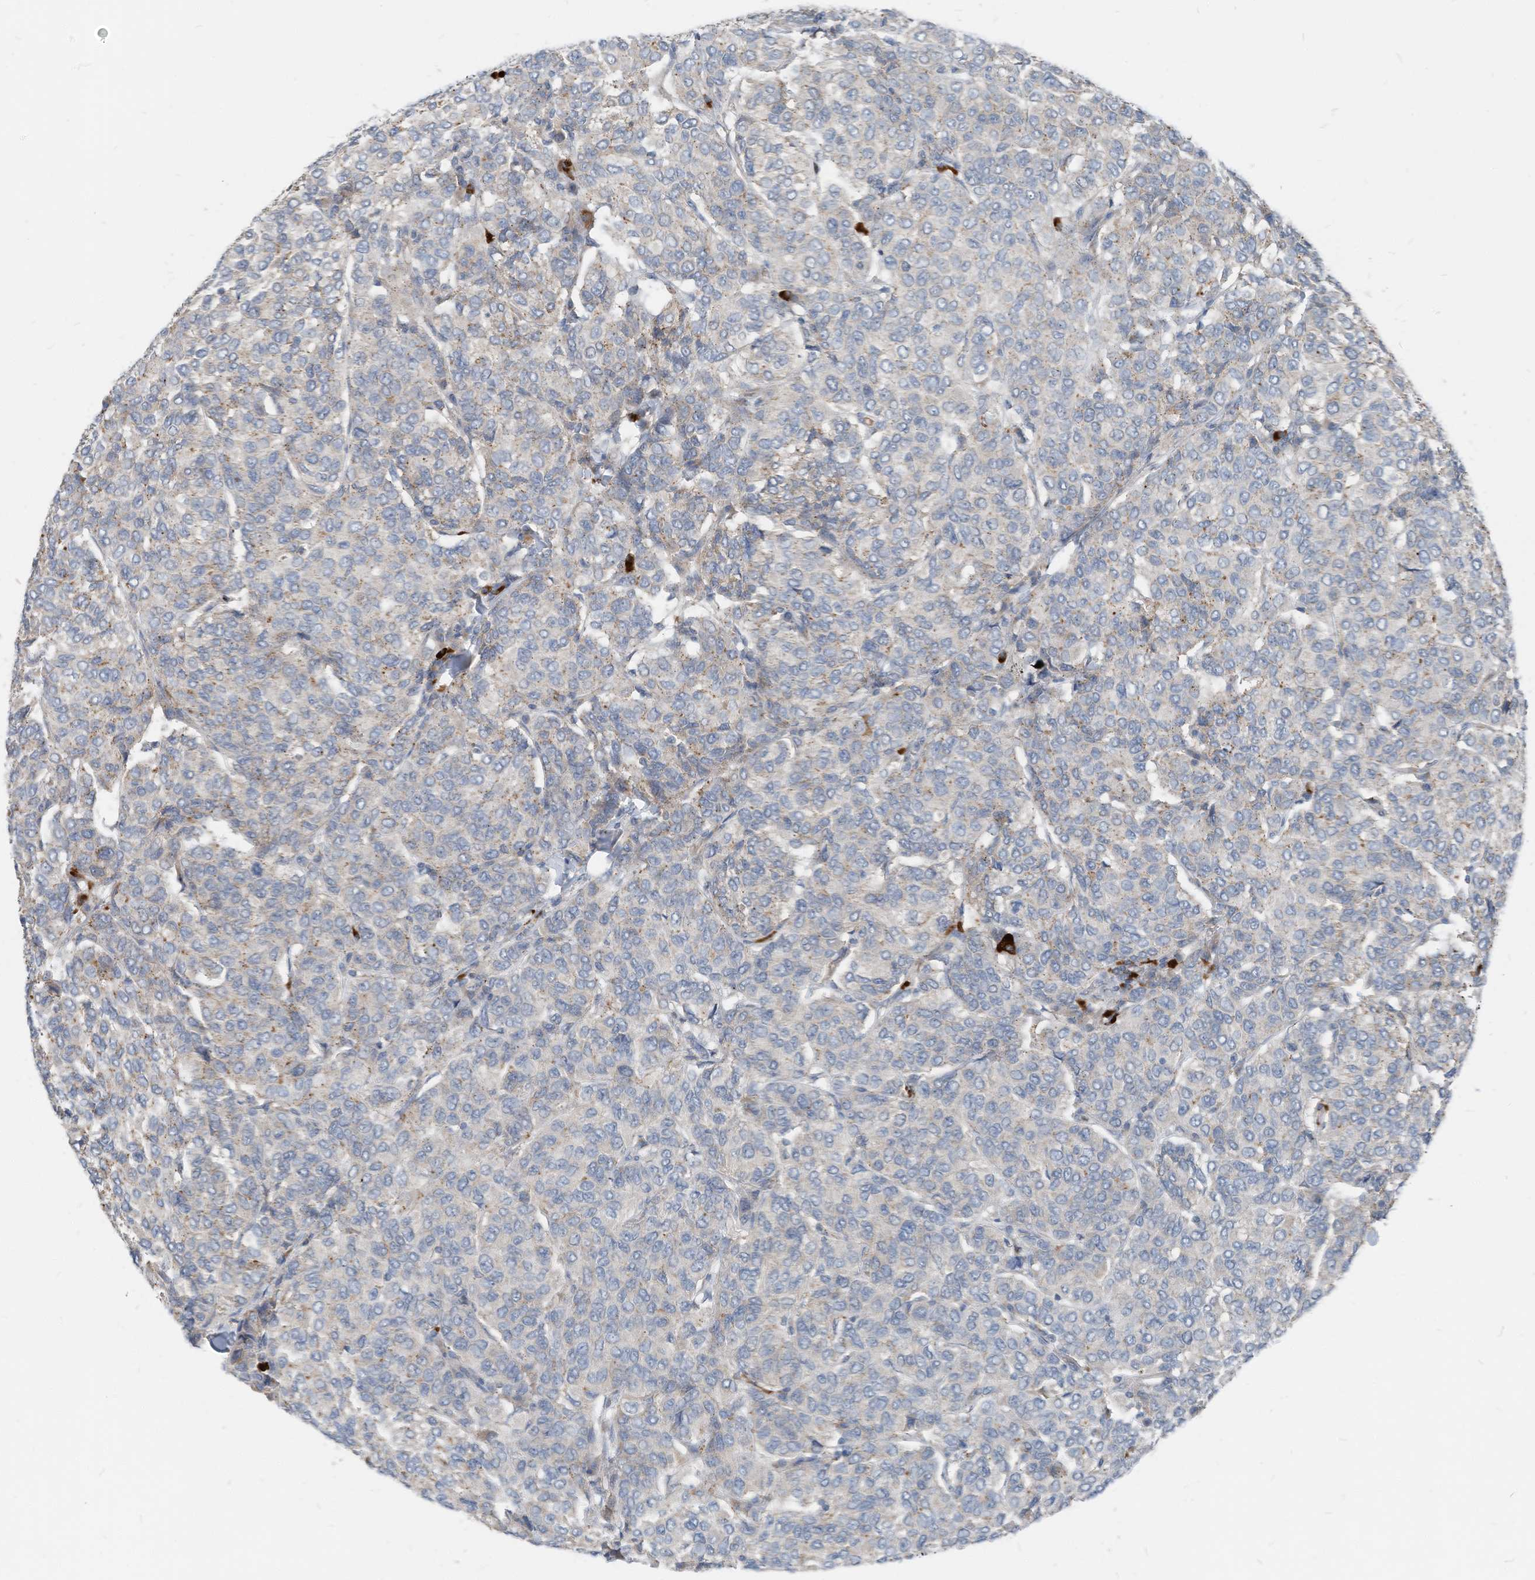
{"staining": {"intensity": "negative", "quantity": "none", "location": "none"}, "tissue": "breast cancer", "cell_type": "Tumor cells", "image_type": "cancer", "snomed": [{"axis": "morphology", "description": "Duct carcinoma"}, {"axis": "topography", "description": "Breast"}], "caption": "This is an IHC histopathology image of breast invasive ductal carcinoma. There is no positivity in tumor cells.", "gene": "CHMP2B", "patient": {"sex": "female", "age": 55}}